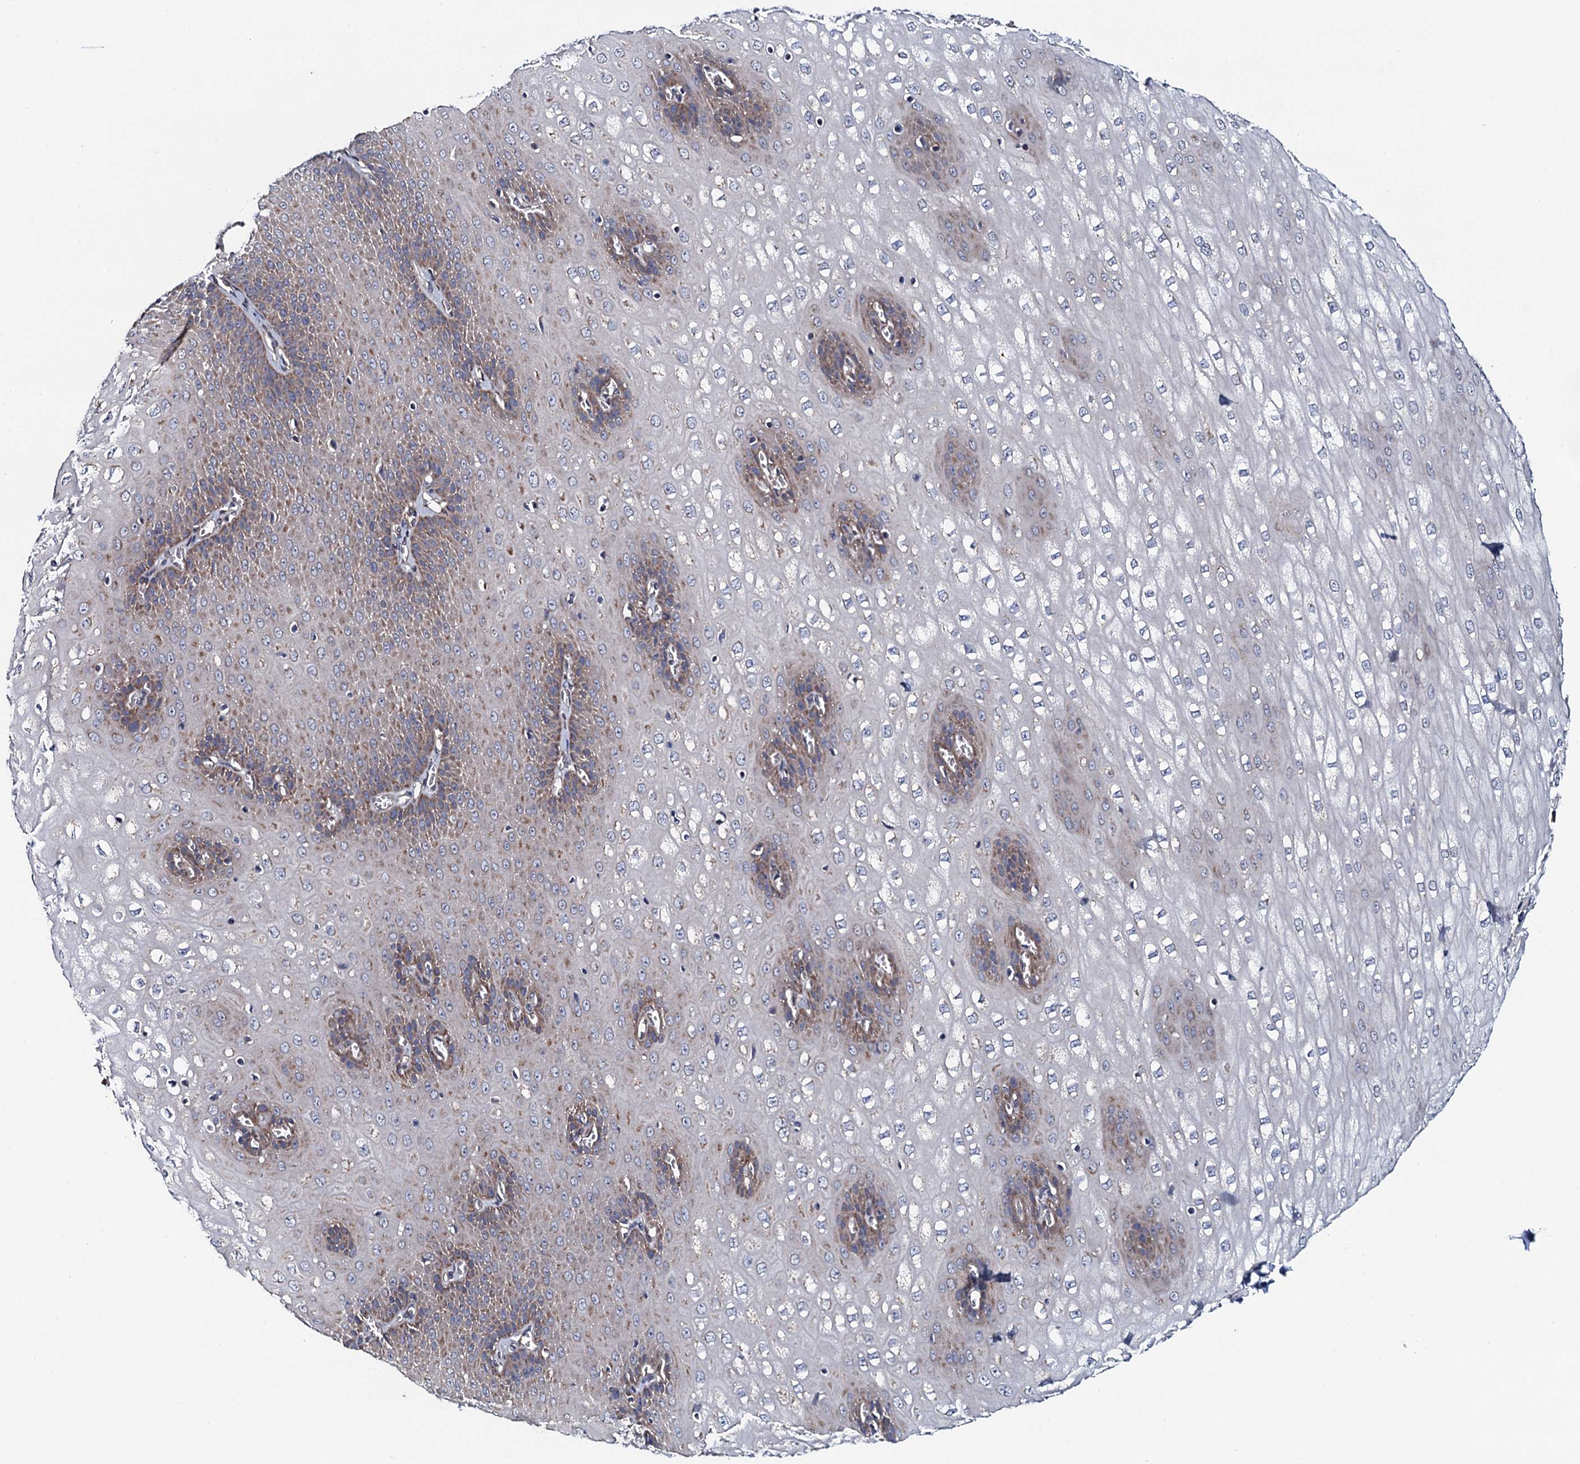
{"staining": {"intensity": "moderate", "quantity": ">75%", "location": "cytoplasmic/membranous"}, "tissue": "esophagus", "cell_type": "Squamous epithelial cells", "image_type": "normal", "snomed": [{"axis": "morphology", "description": "Normal tissue, NOS"}, {"axis": "topography", "description": "Esophagus"}], "caption": "Squamous epithelial cells reveal medium levels of moderate cytoplasmic/membranous staining in about >75% of cells in unremarkable esophagus. Ihc stains the protein in brown and the nuclei are stained blue.", "gene": "KCTD4", "patient": {"sex": "male", "age": 60}}